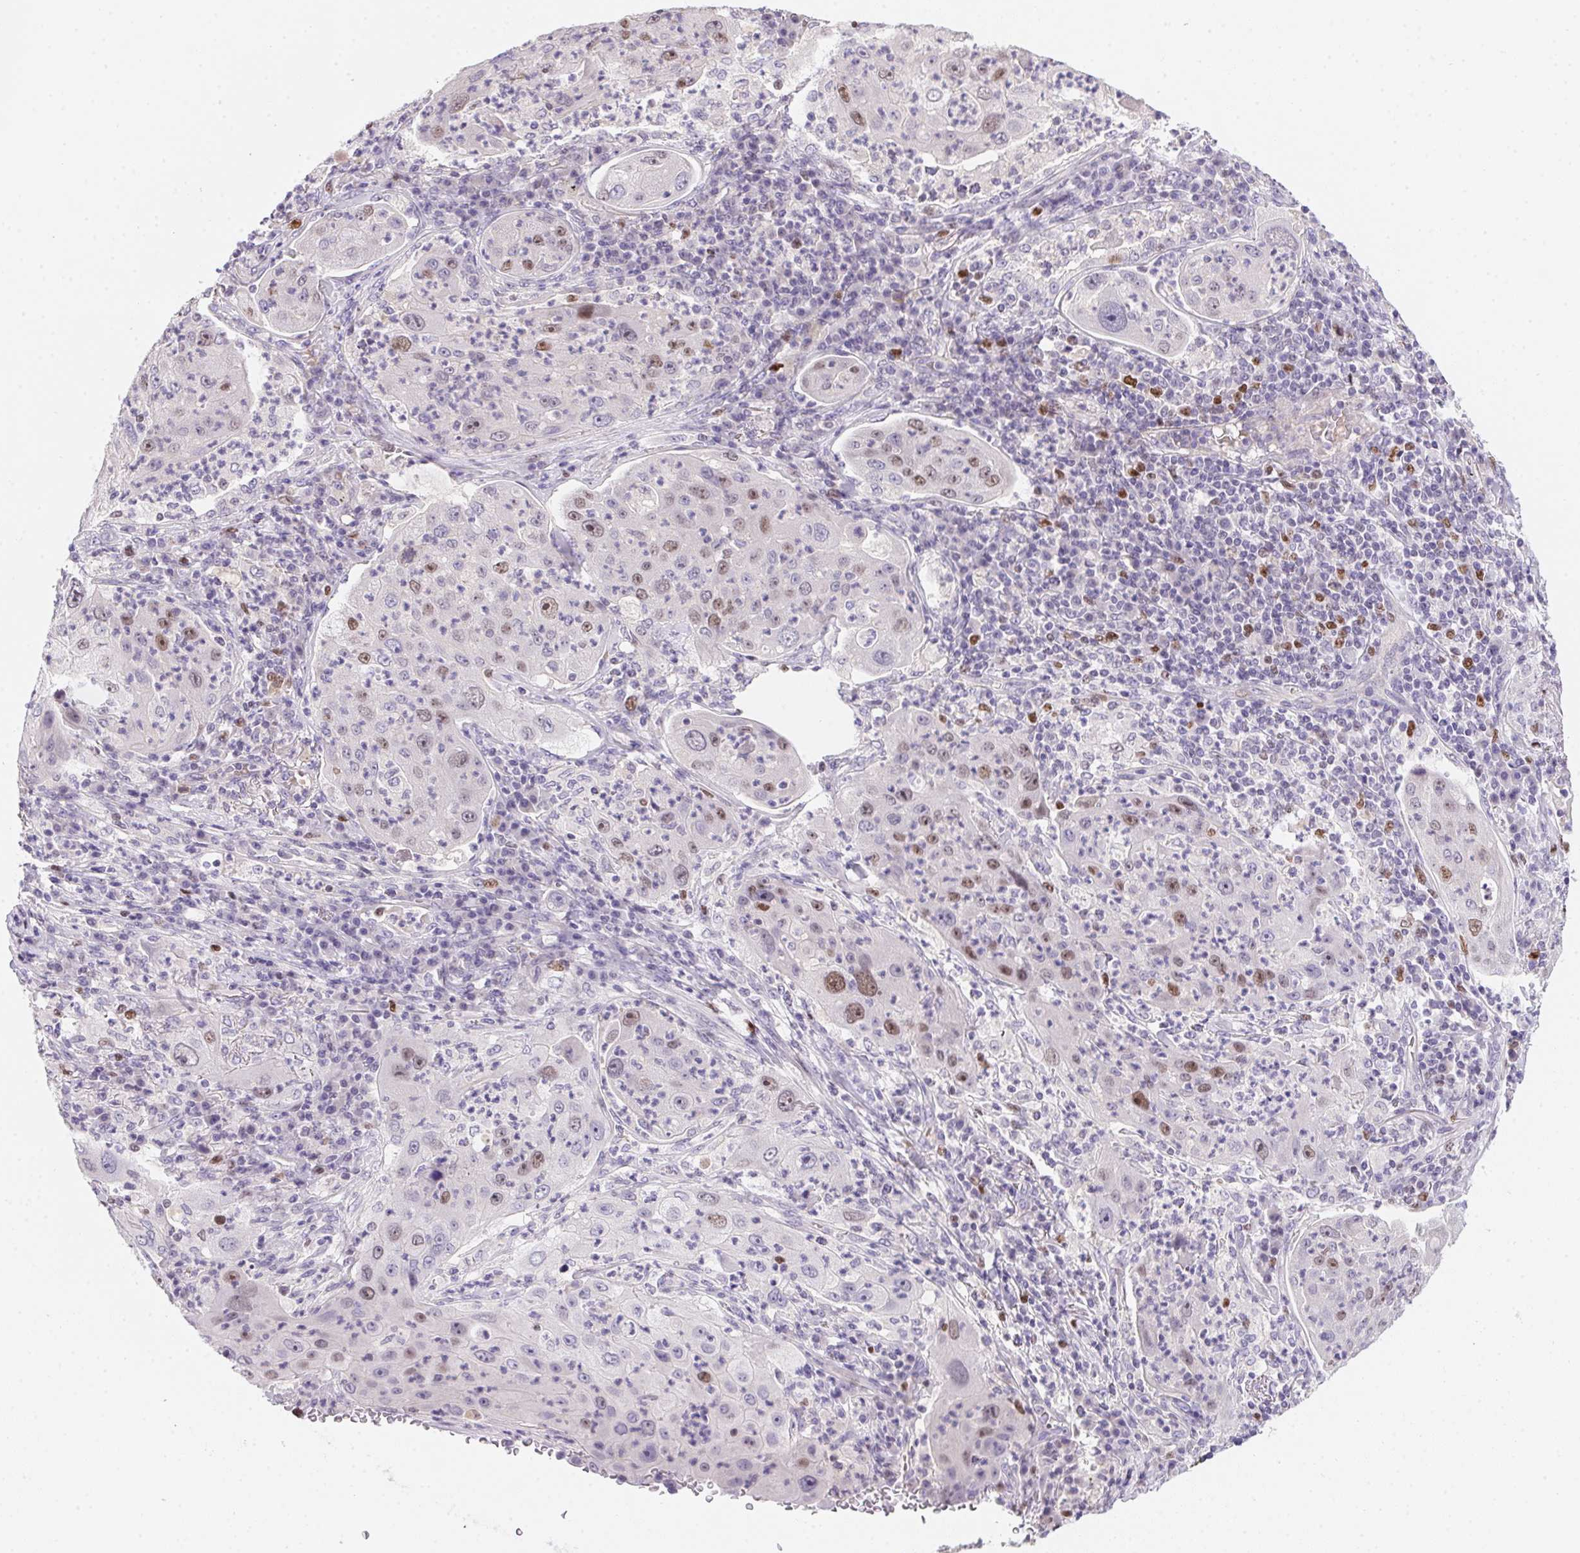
{"staining": {"intensity": "weak", "quantity": "25%-75%", "location": "nuclear"}, "tissue": "lung cancer", "cell_type": "Tumor cells", "image_type": "cancer", "snomed": [{"axis": "morphology", "description": "Squamous cell carcinoma, NOS"}, {"axis": "topography", "description": "Lung"}], "caption": "High-power microscopy captured an IHC image of squamous cell carcinoma (lung), revealing weak nuclear positivity in approximately 25%-75% of tumor cells. Ihc stains the protein of interest in brown and the nuclei are stained blue.", "gene": "HELLS", "patient": {"sex": "female", "age": 59}}